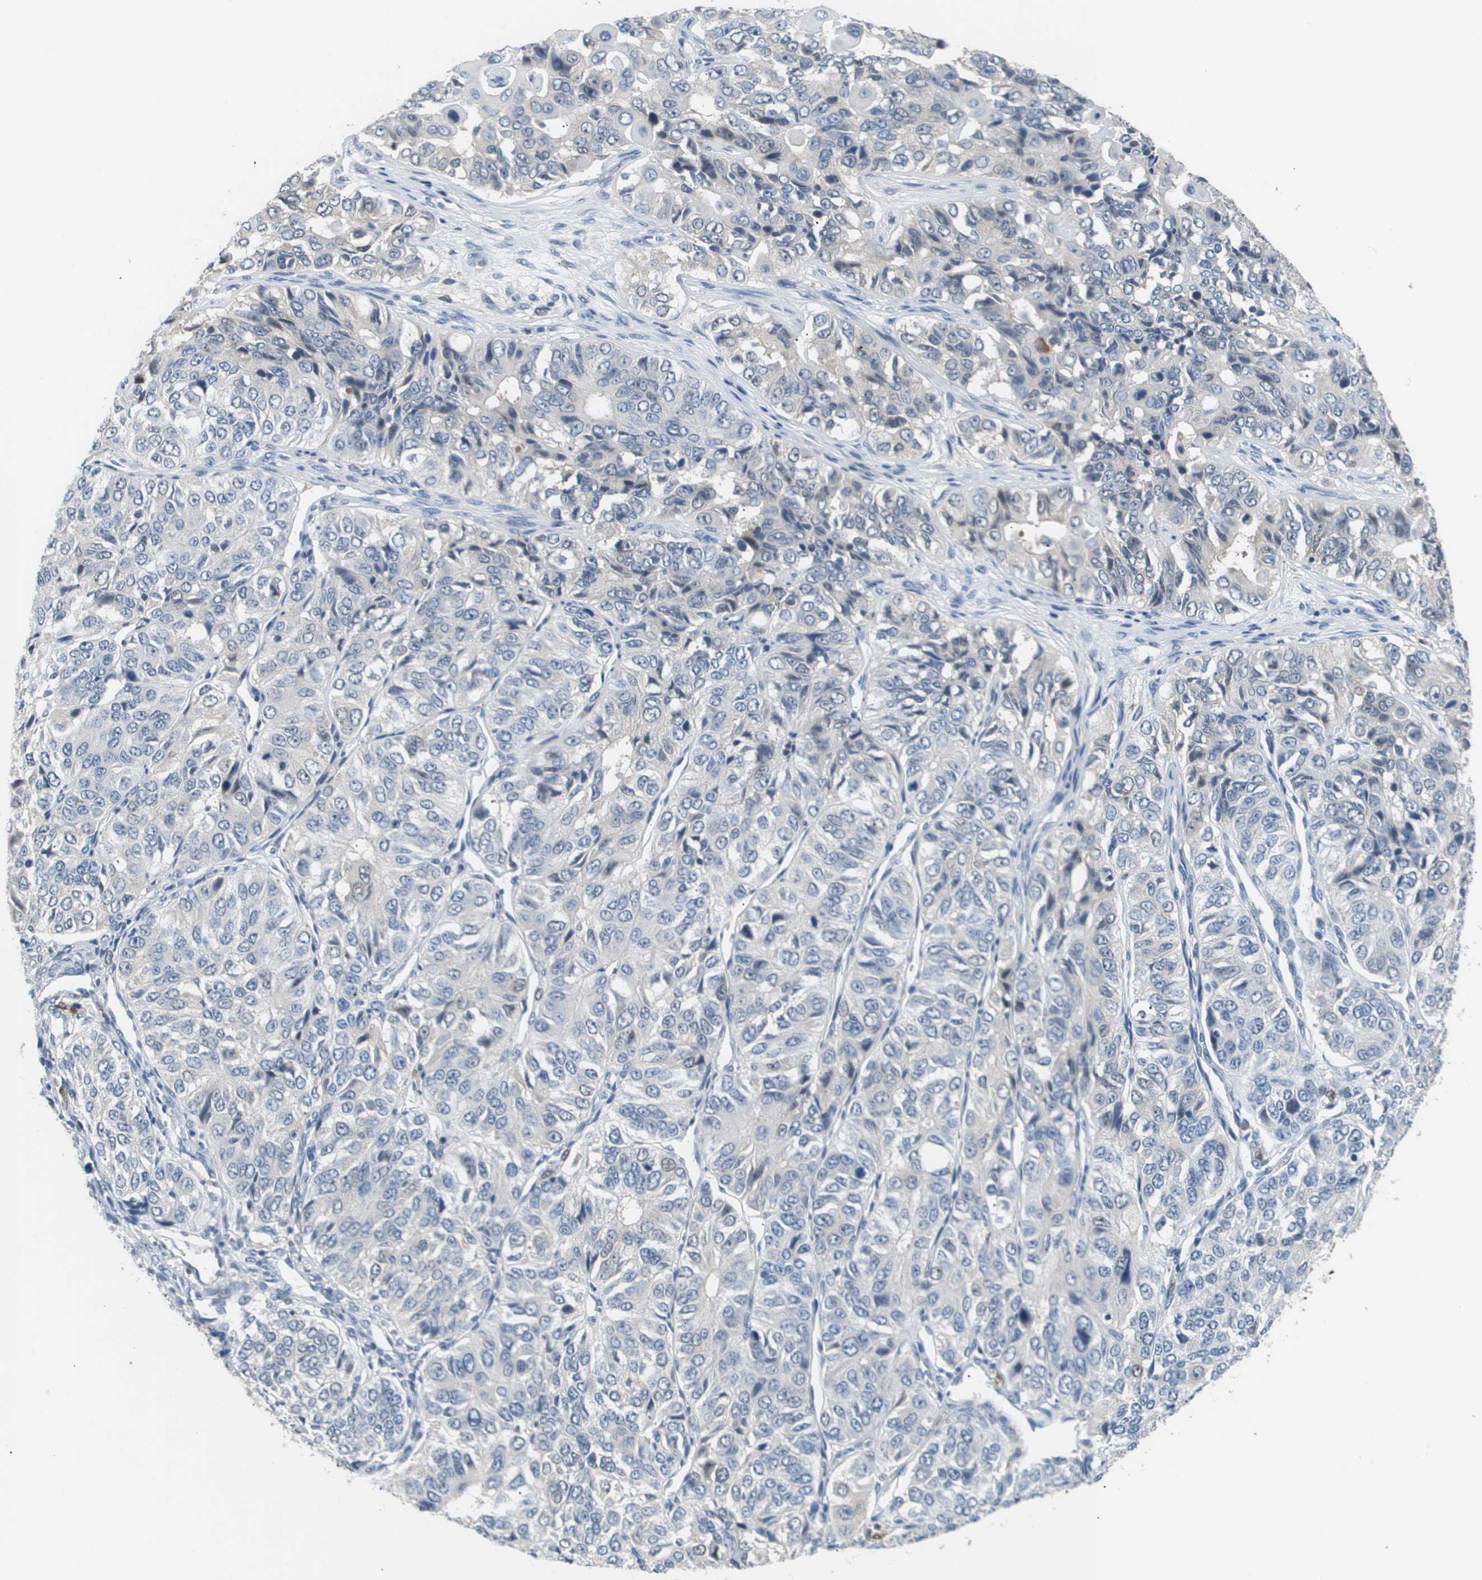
{"staining": {"intensity": "negative", "quantity": "none", "location": "none"}, "tissue": "ovarian cancer", "cell_type": "Tumor cells", "image_type": "cancer", "snomed": [{"axis": "morphology", "description": "Carcinoma, endometroid"}, {"axis": "topography", "description": "Ovary"}], "caption": "The immunohistochemistry histopathology image has no significant positivity in tumor cells of ovarian cancer tissue.", "gene": "AKR1A1", "patient": {"sex": "female", "age": 51}}